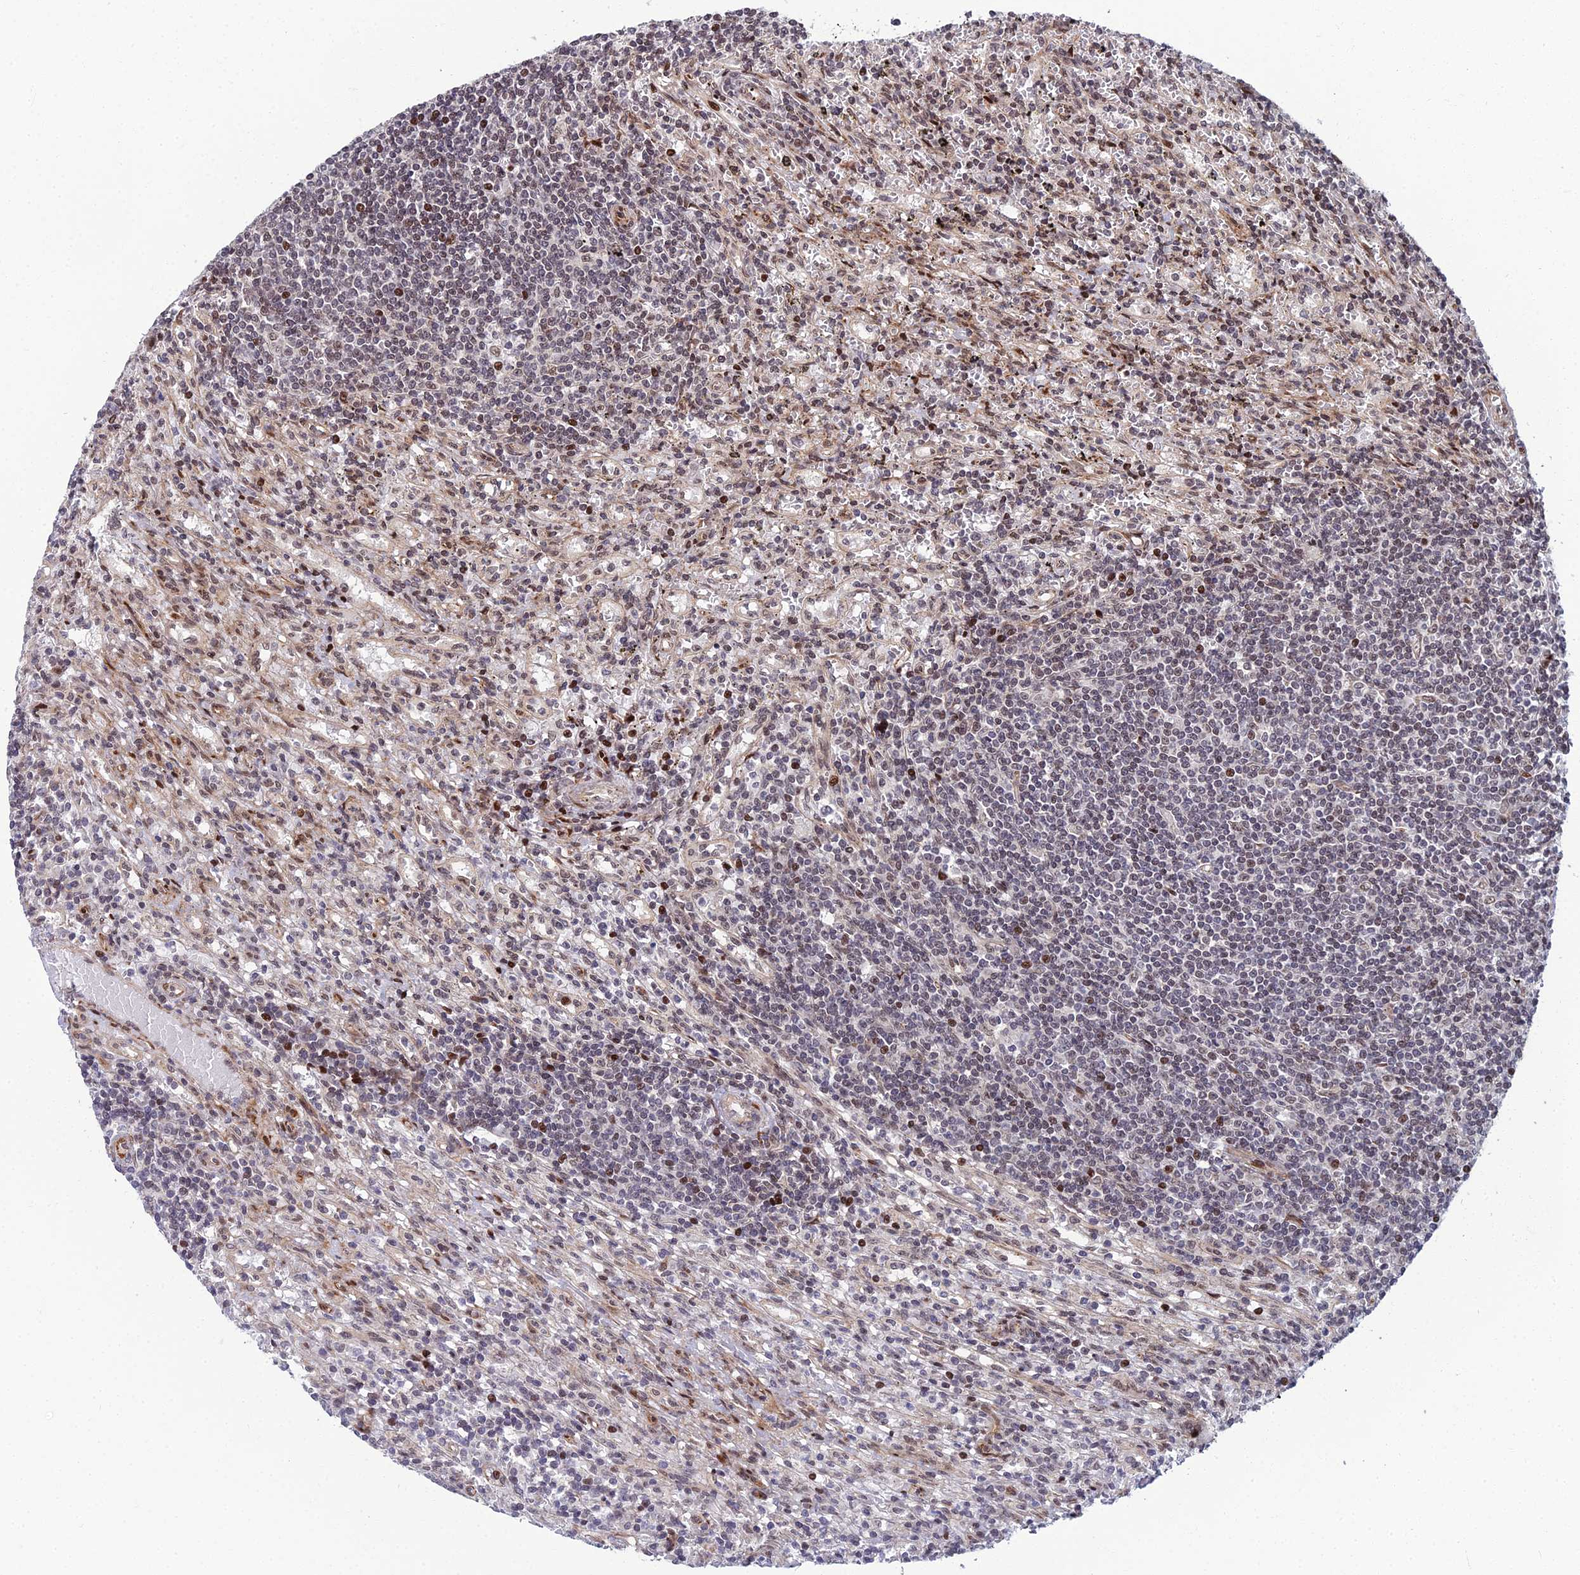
{"staining": {"intensity": "moderate", "quantity": "<25%", "location": "nuclear"}, "tissue": "lymphoma", "cell_type": "Tumor cells", "image_type": "cancer", "snomed": [{"axis": "morphology", "description": "Malignant lymphoma, non-Hodgkin's type, Low grade"}, {"axis": "topography", "description": "Spleen"}], "caption": "Protein staining of low-grade malignant lymphoma, non-Hodgkin's type tissue reveals moderate nuclear positivity in approximately <25% of tumor cells.", "gene": "ZNF668", "patient": {"sex": "male", "age": 76}}